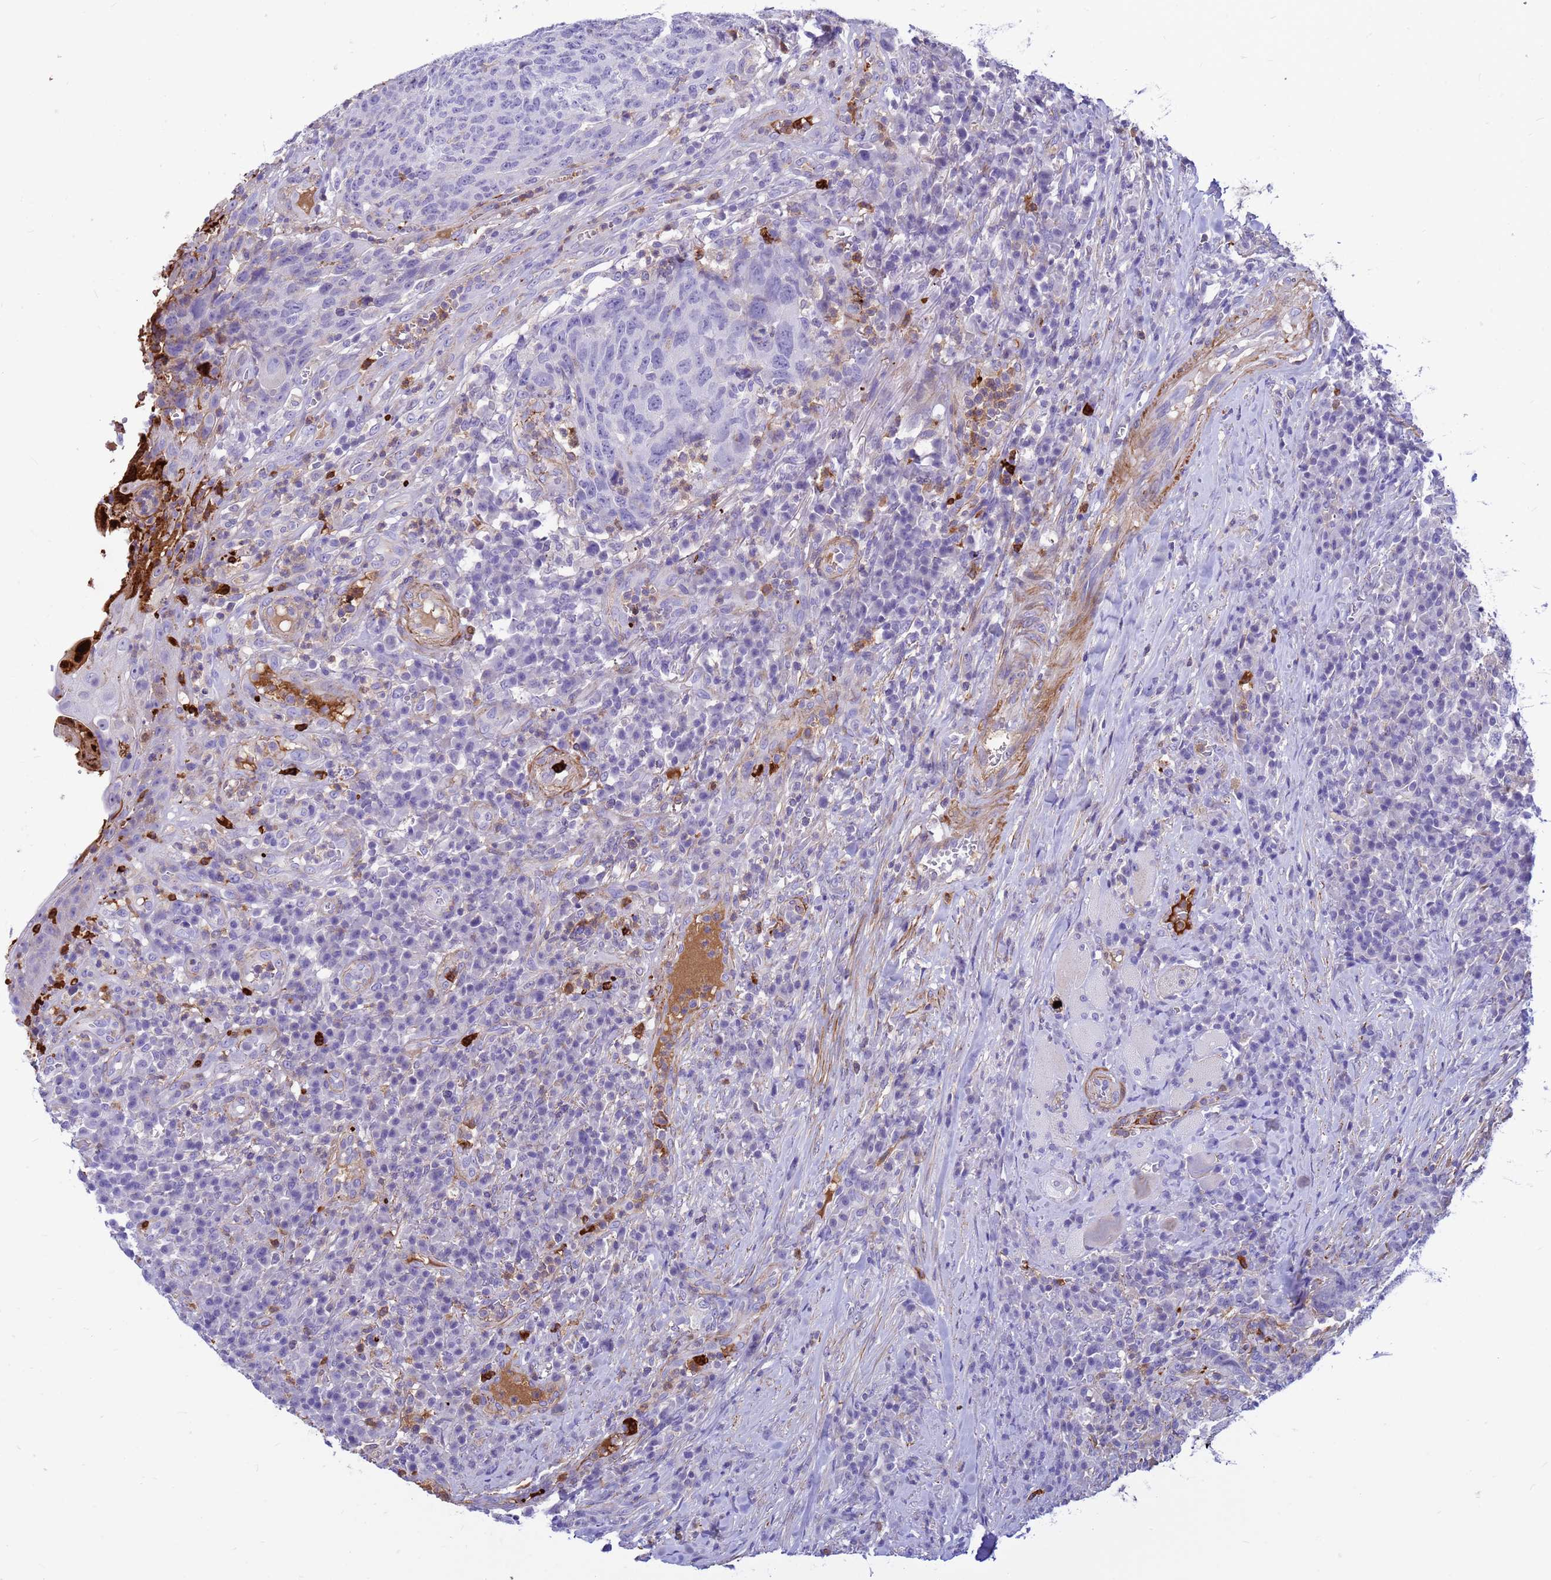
{"staining": {"intensity": "negative", "quantity": "none", "location": "none"}, "tissue": "head and neck cancer", "cell_type": "Tumor cells", "image_type": "cancer", "snomed": [{"axis": "morphology", "description": "Squamous cell carcinoma, NOS"}, {"axis": "topography", "description": "Head-Neck"}], "caption": "Micrograph shows no protein staining in tumor cells of head and neck squamous cell carcinoma tissue.", "gene": "ORM1", "patient": {"sex": "male", "age": 66}}